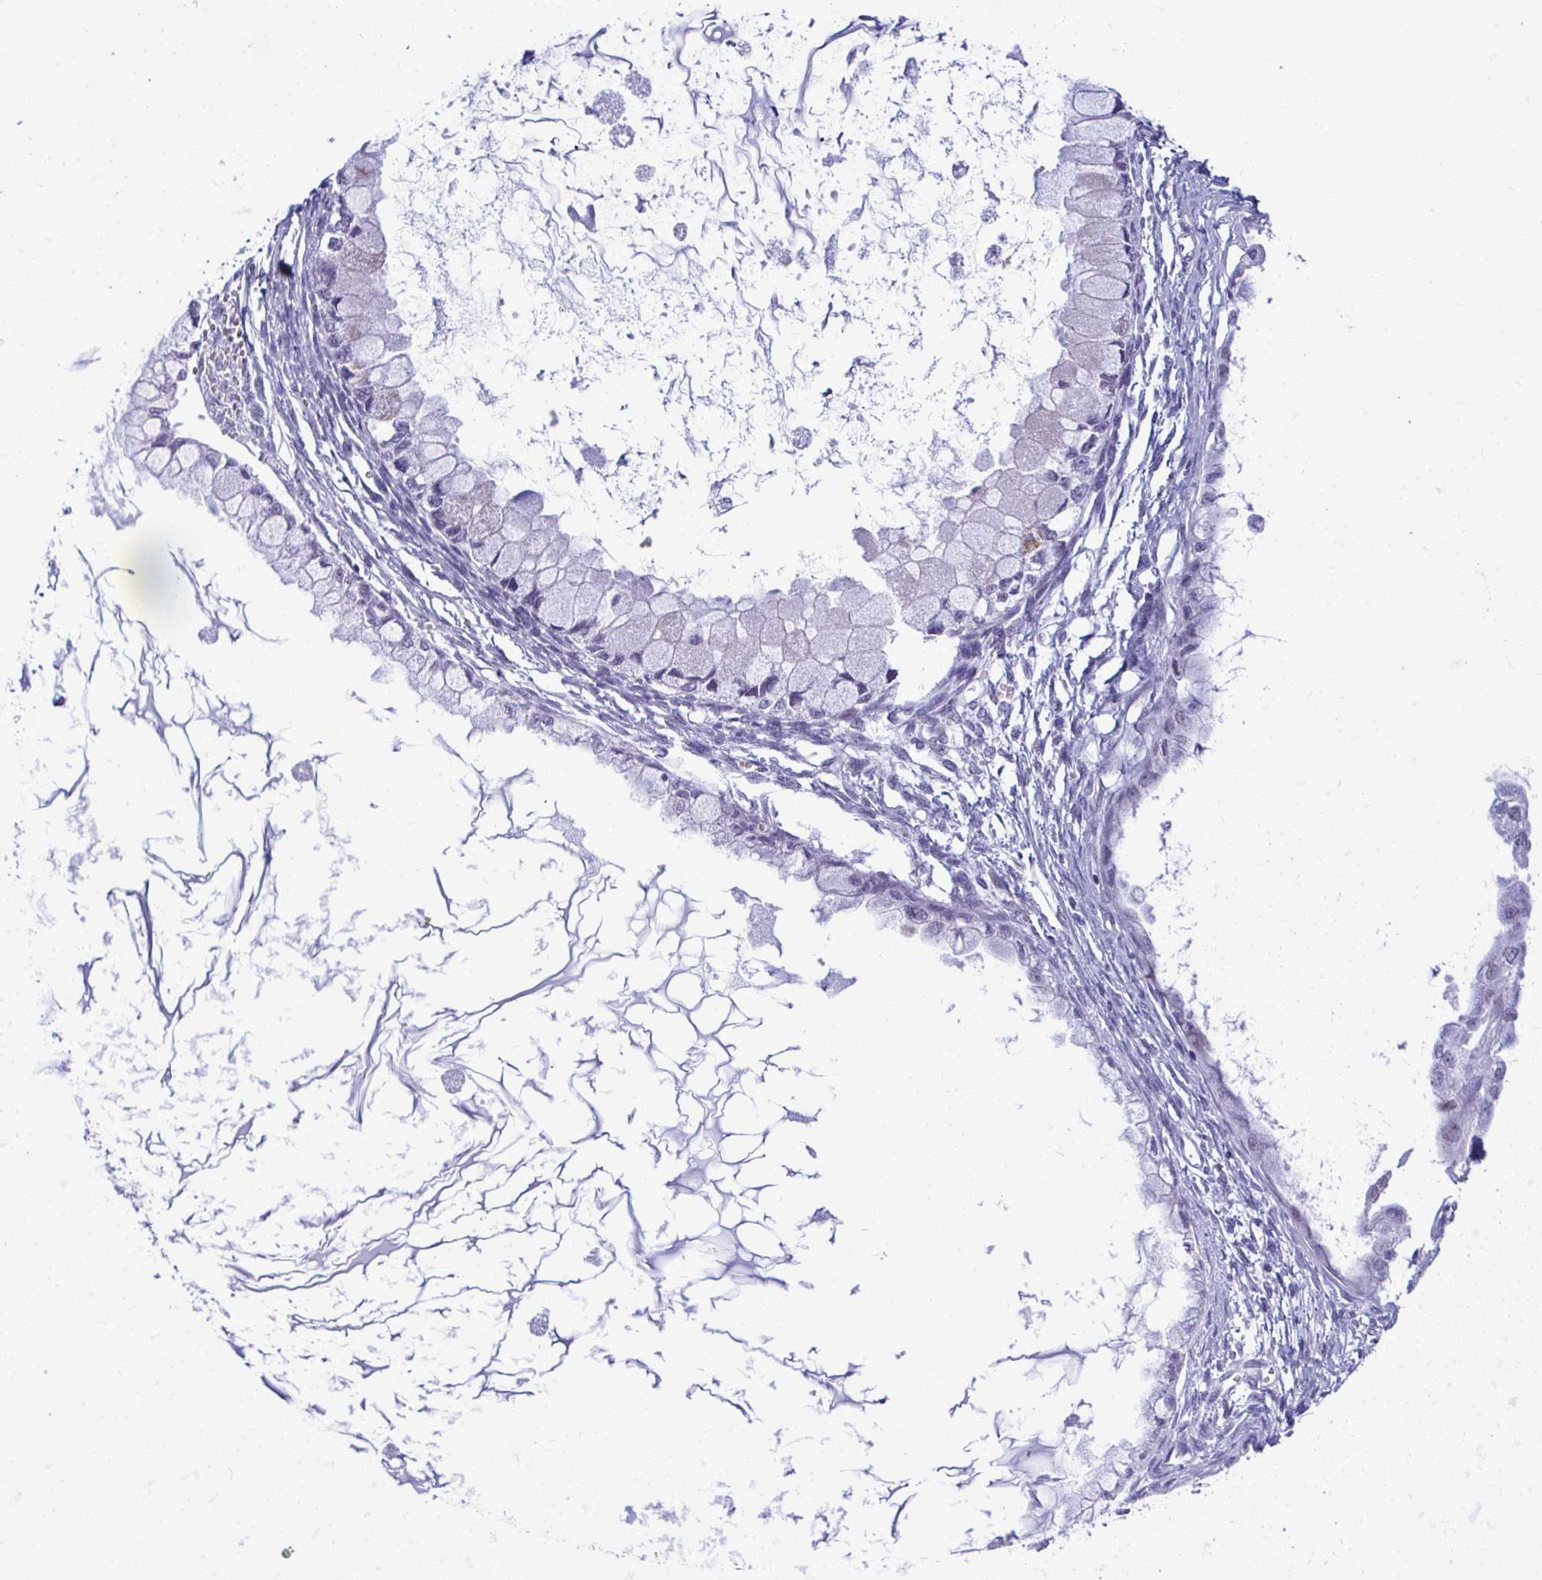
{"staining": {"intensity": "negative", "quantity": "none", "location": "none"}, "tissue": "ovarian cancer", "cell_type": "Tumor cells", "image_type": "cancer", "snomed": [{"axis": "morphology", "description": "Cystadenocarcinoma, mucinous, NOS"}, {"axis": "topography", "description": "Ovary"}], "caption": "The image reveals no staining of tumor cells in ovarian cancer (mucinous cystadenocarcinoma).", "gene": "SLC25A51", "patient": {"sex": "female", "age": 34}}